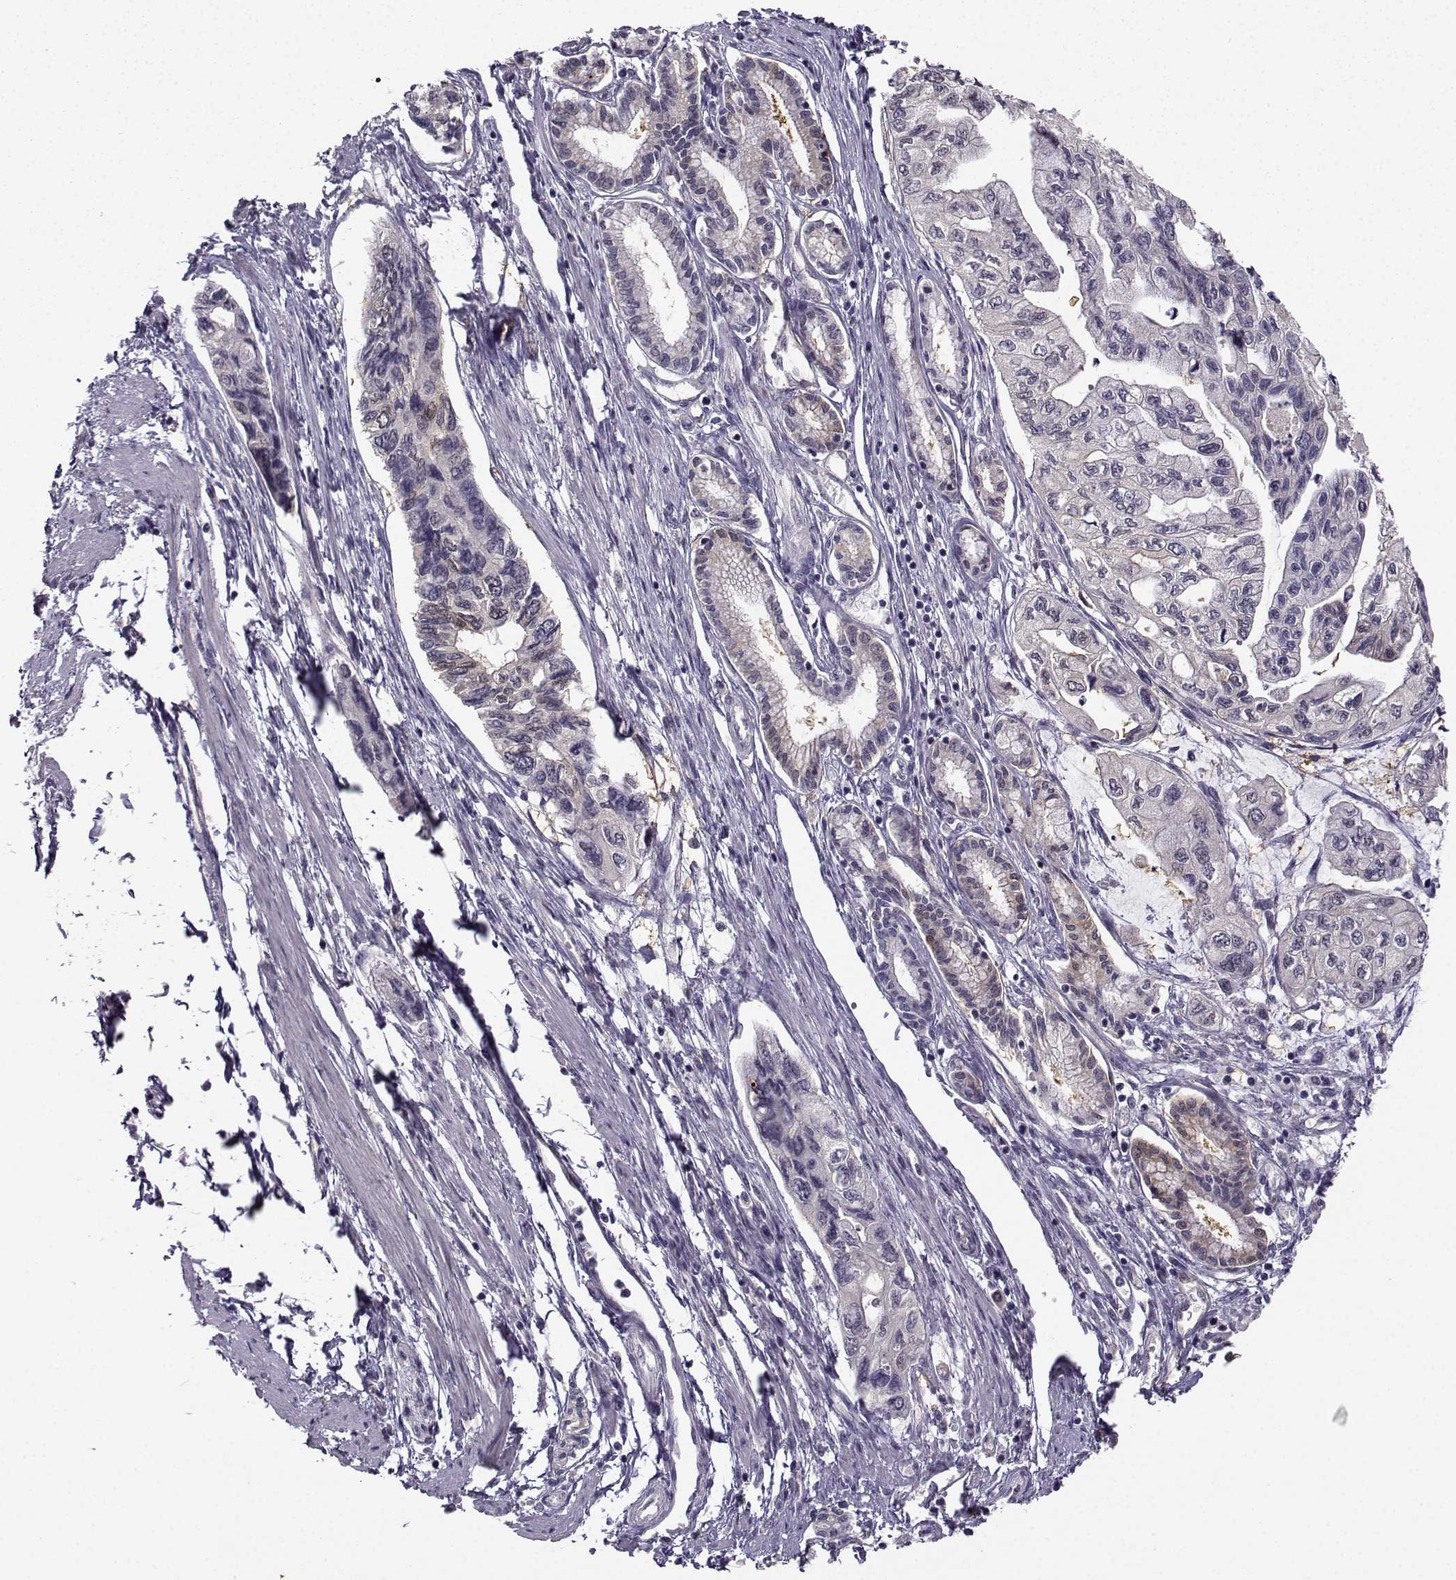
{"staining": {"intensity": "negative", "quantity": "none", "location": "none"}, "tissue": "pancreatic cancer", "cell_type": "Tumor cells", "image_type": "cancer", "snomed": [{"axis": "morphology", "description": "Adenocarcinoma, NOS"}, {"axis": "topography", "description": "Pancreas"}], "caption": "This histopathology image is of adenocarcinoma (pancreatic) stained with IHC to label a protein in brown with the nuclei are counter-stained blue. There is no expression in tumor cells.", "gene": "NQO1", "patient": {"sex": "female", "age": 76}}